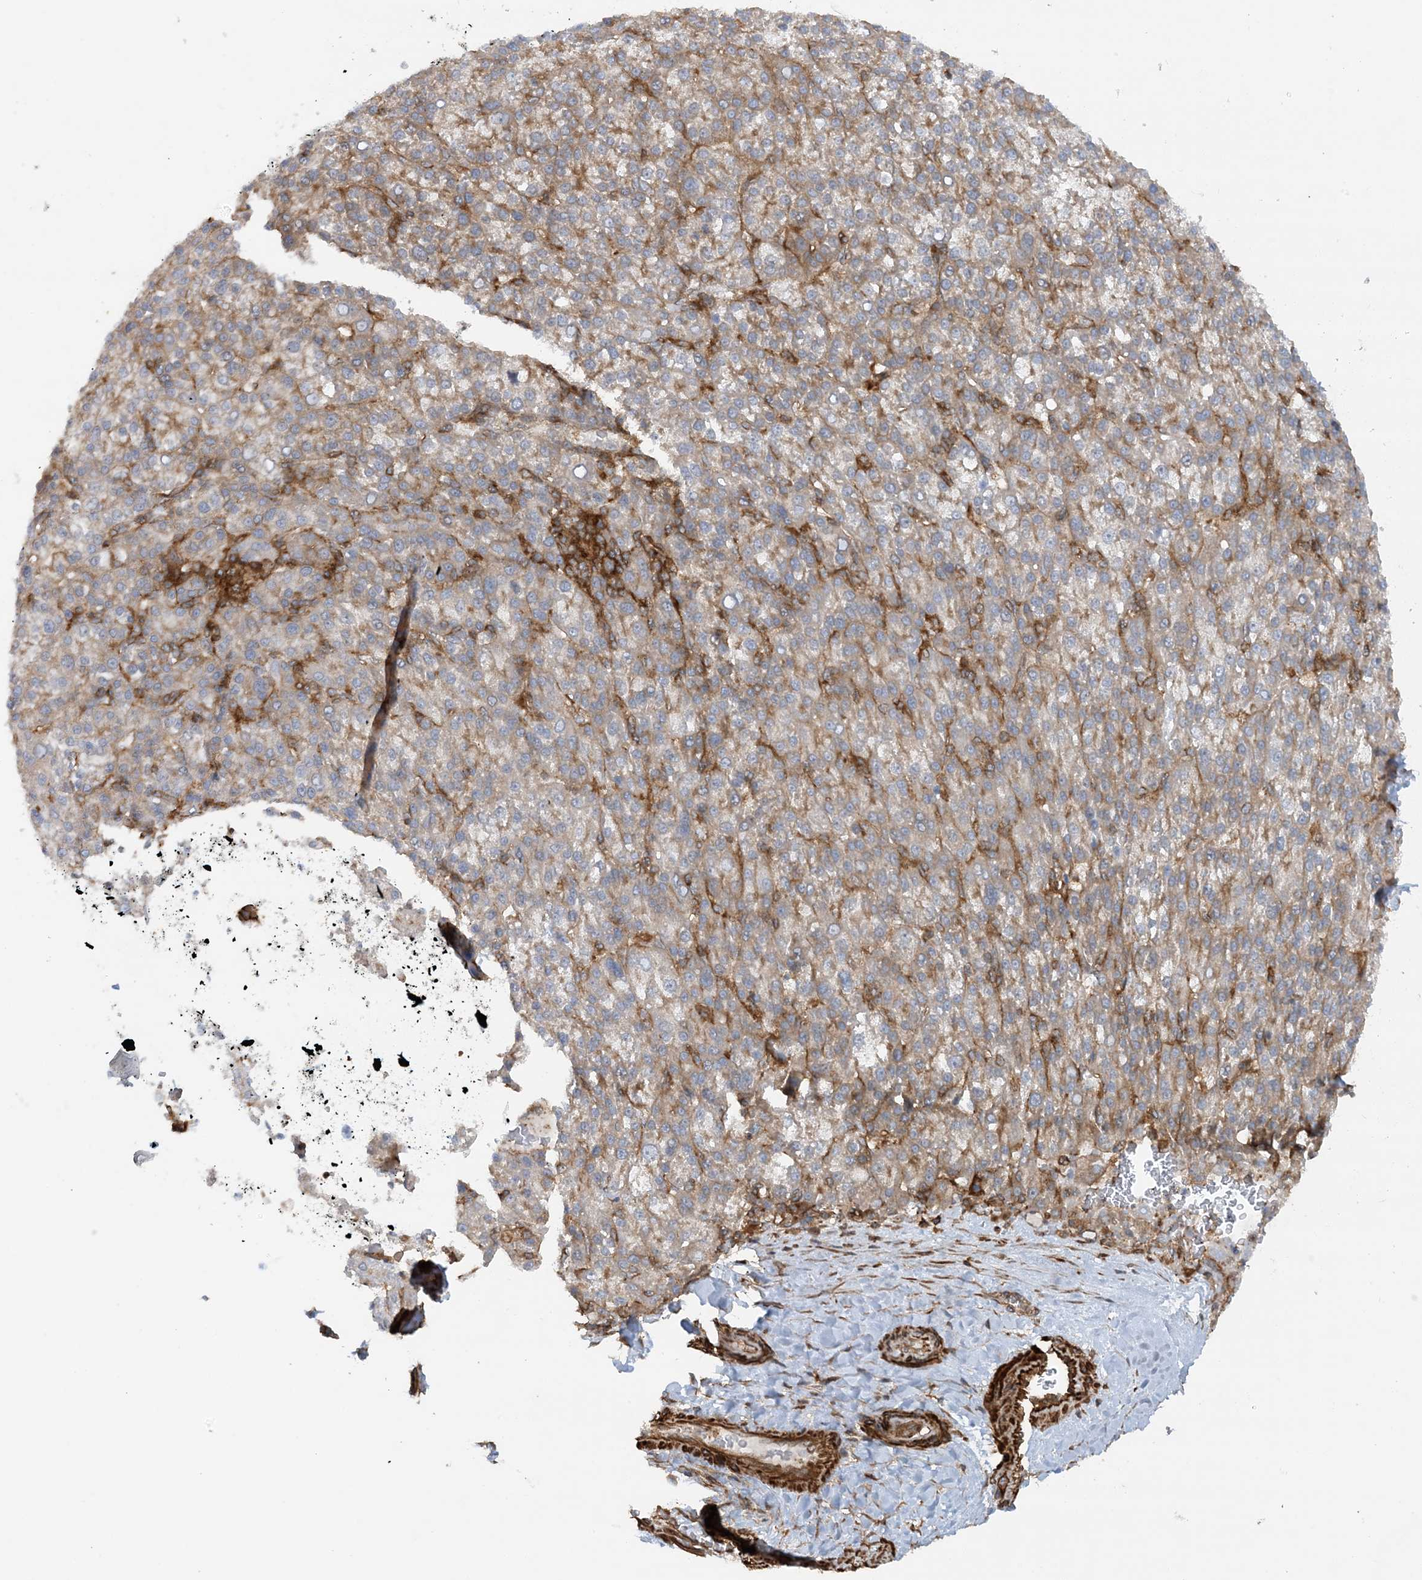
{"staining": {"intensity": "moderate", "quantity": "<25%", "location": "cytoplasmic/membranous"}, "tissue": "liver cancer", "cell_type": "Tumor cells", "image_type": "cancer", "snomed": [{"axis": "morphology", "description": "Carcinoma, Hepatocellular, NOS"}, {"axis": "topography", "description": "Liver"}], "caption": "Liver cancer (hepatocellular carcinoma) tissue reveals moderate cytoplasmic/membranous expression in approximately <25% of tumor cells, visualized by immunohistochemistry.", "gene": "STAM2", "patient": {"sex": "female", "age": 58}}